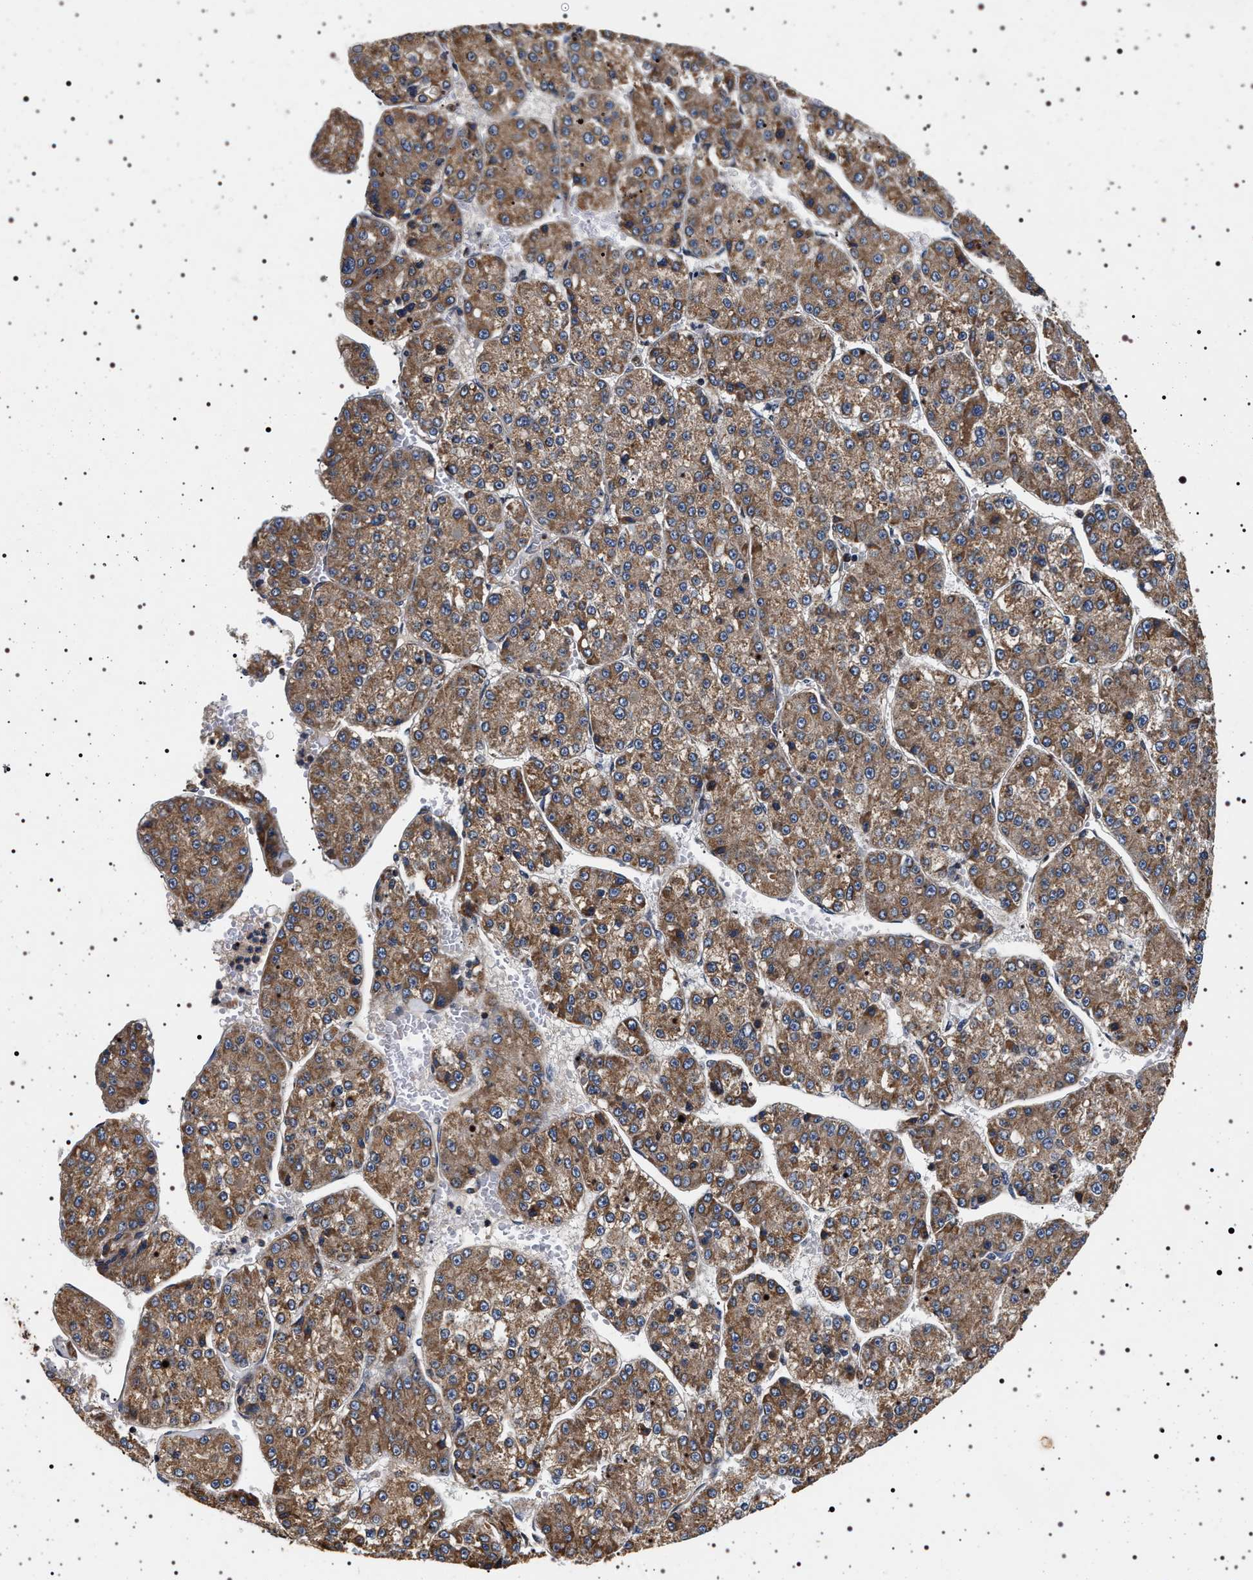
{"staining": {"intensity": "moderate", "quantity": ">75%", "location": "cytoplasmic/membranous"}, "tissue": "liver cancer", "cell_type": "Tumor cells", "image_type": "cancer", "snomed": [{"axis": "morphology", "description": "Carcinoma, Hepatocellular, NOS"}, {"axis": "topography", "description": "Liver"}], "caption": "Immunohistochemical staining of human hepatocellular carcinoma (liver) exhibits moderate cytoplasmic/membranous protein positivity in approximately >75% of tumor cells.", "gene": "DCBLD2", "patient": {"sex": "female", "age": 73}}